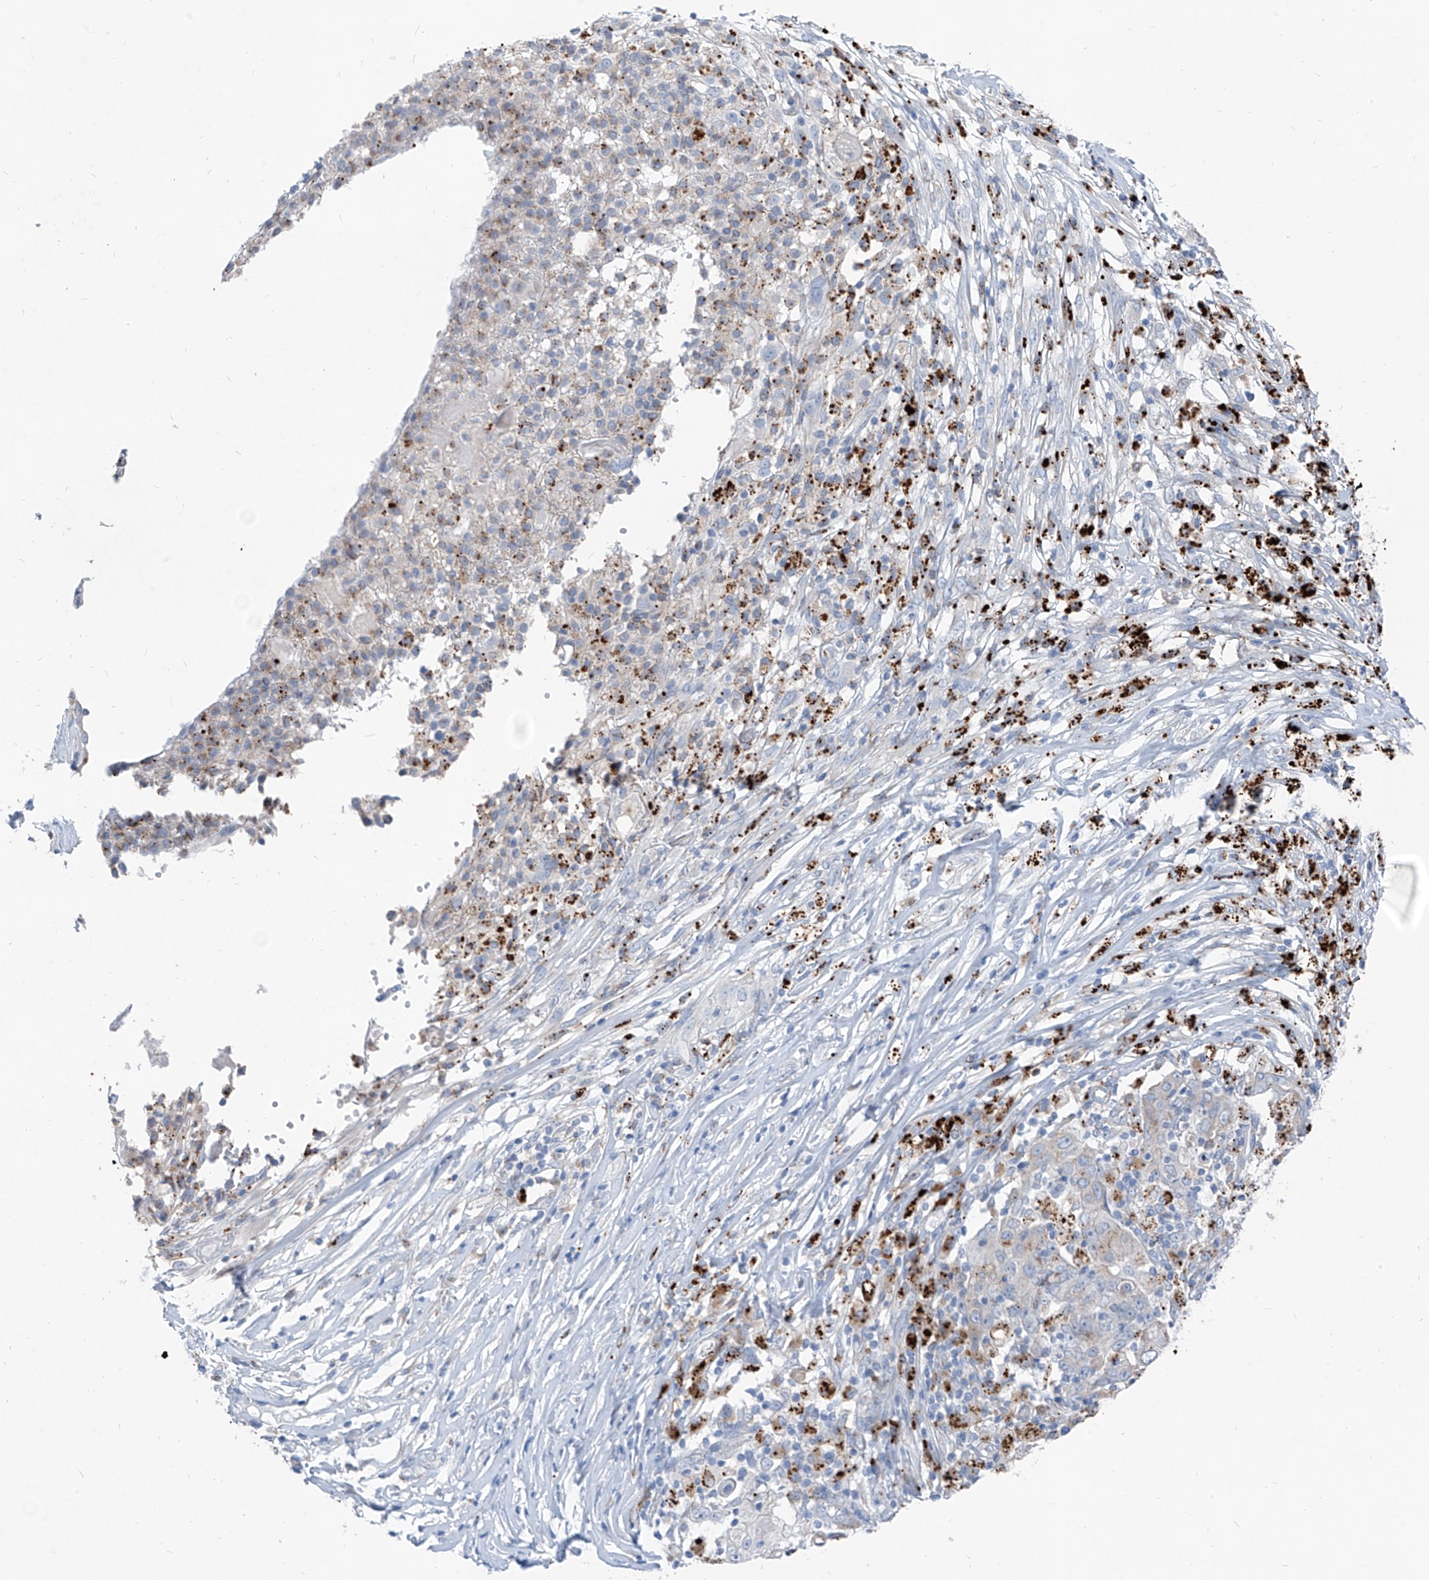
{"staining": {"intensity": "moderate", "quantity": "<25%", "location": "cytoplasmic/membranous"}, "tissue": "ovarian cancer", "cell_type": "Tumor cells", "image_type": "cancer", "snomed": [{"axis": "morphology", "description": "Carcinoma, endometroid"}, {"axis": "topography", "description": "Ovary"}], "caption": "Endometroid carcinoma (ovarian) was stained to show a protein in brown. There is low levels of moderate cytoplasmic/membranous expression in about <25% of tumor cells.", "gene": "GPR137C", "patient": {"sex": "female", "age": 42}}